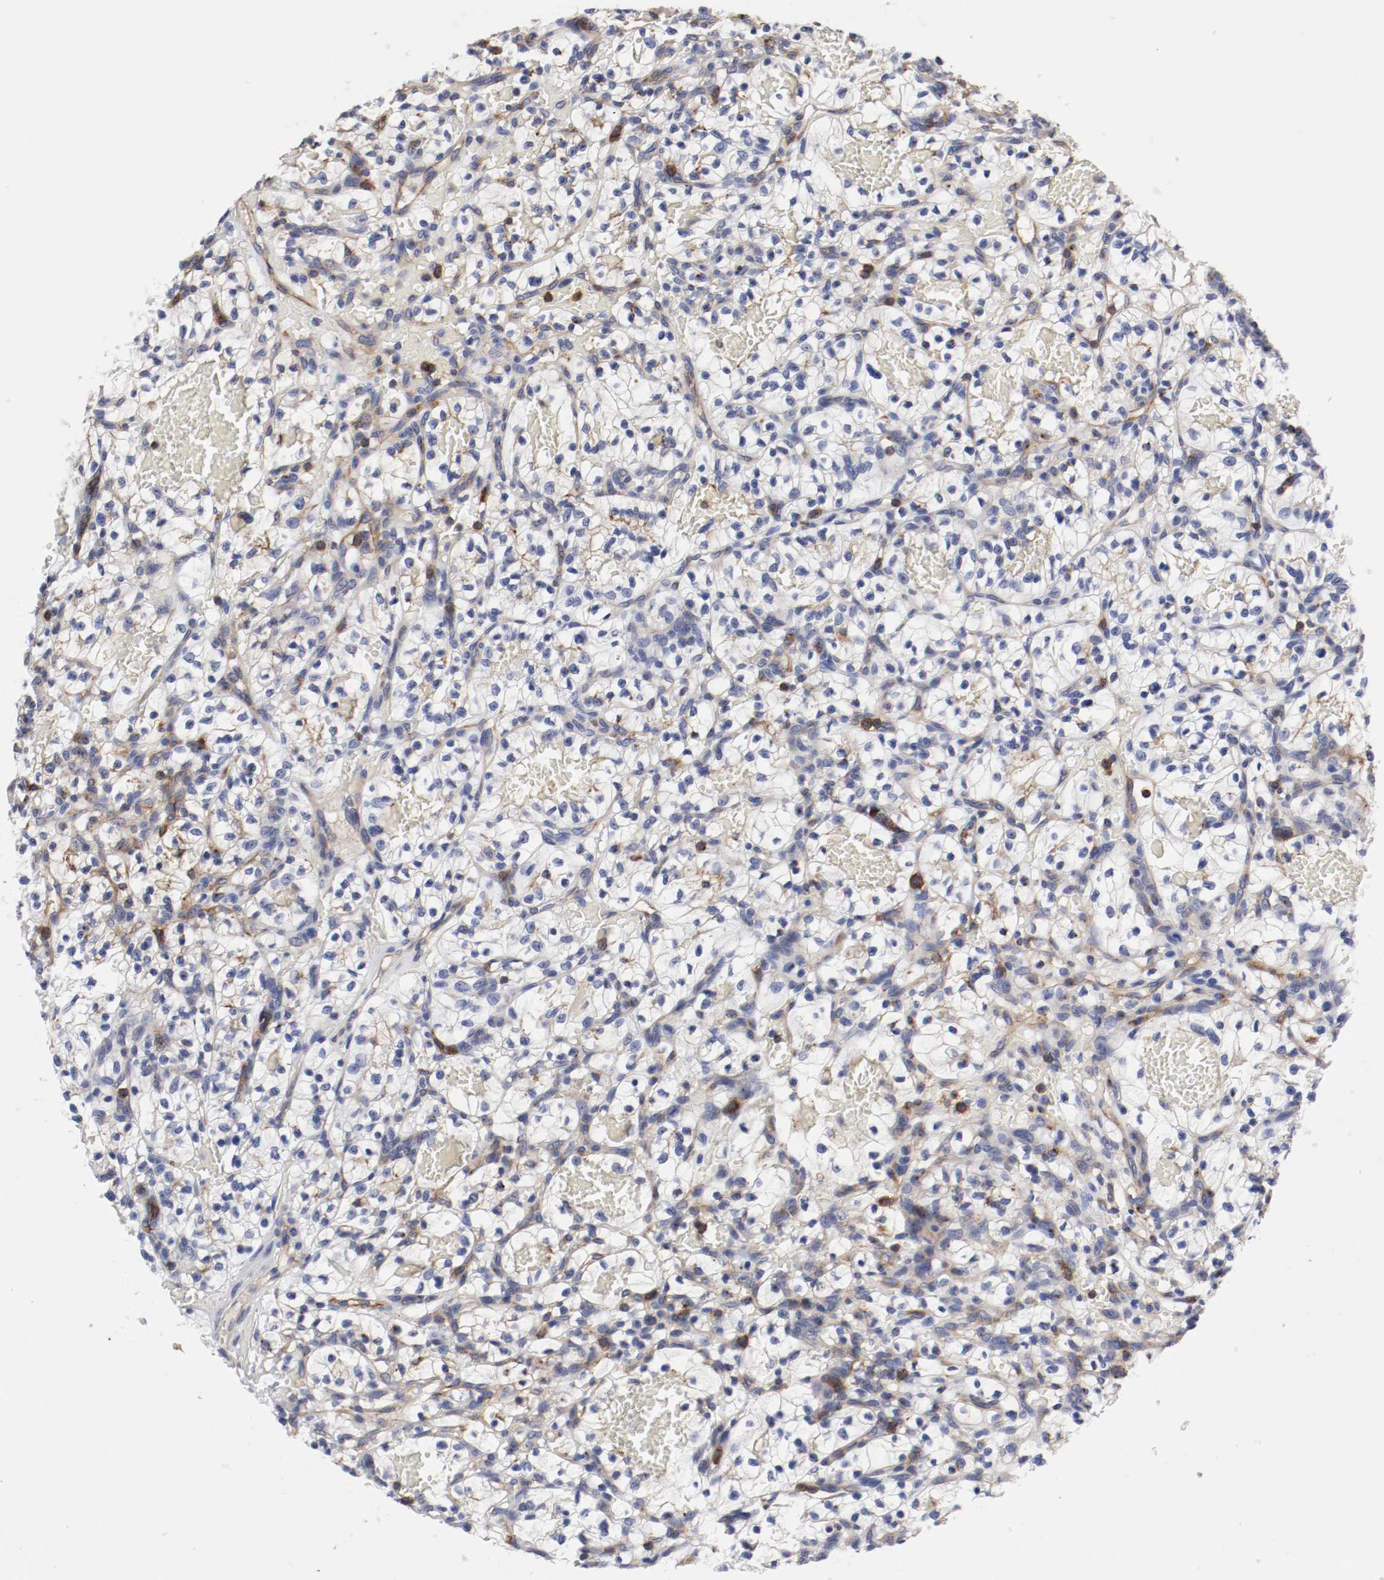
{"staining": {"intensity": "moderate", "quantity": "<25%", "location": "cytoplasmic/membranous"}, "tissue": "renal cancer", "cell_type": "Tumor cells", "image_type": "cancer", "snomed": [{"axis": "morphology", "description": "Adenocarcinoma, NOS"}, {"axis": "topography", "description": "Kidney"}], "caption": "Immunohistochemistry (IHC) (DAB (3,3'-diaminobenzidine)) staining of human adenocarcinoma (renal) displays moderate cytoplasmic/membranous protein expression in about <25% of tumor cells.", "gene": "IFITM1", "patient": {"sex": "female", "age": 57}}